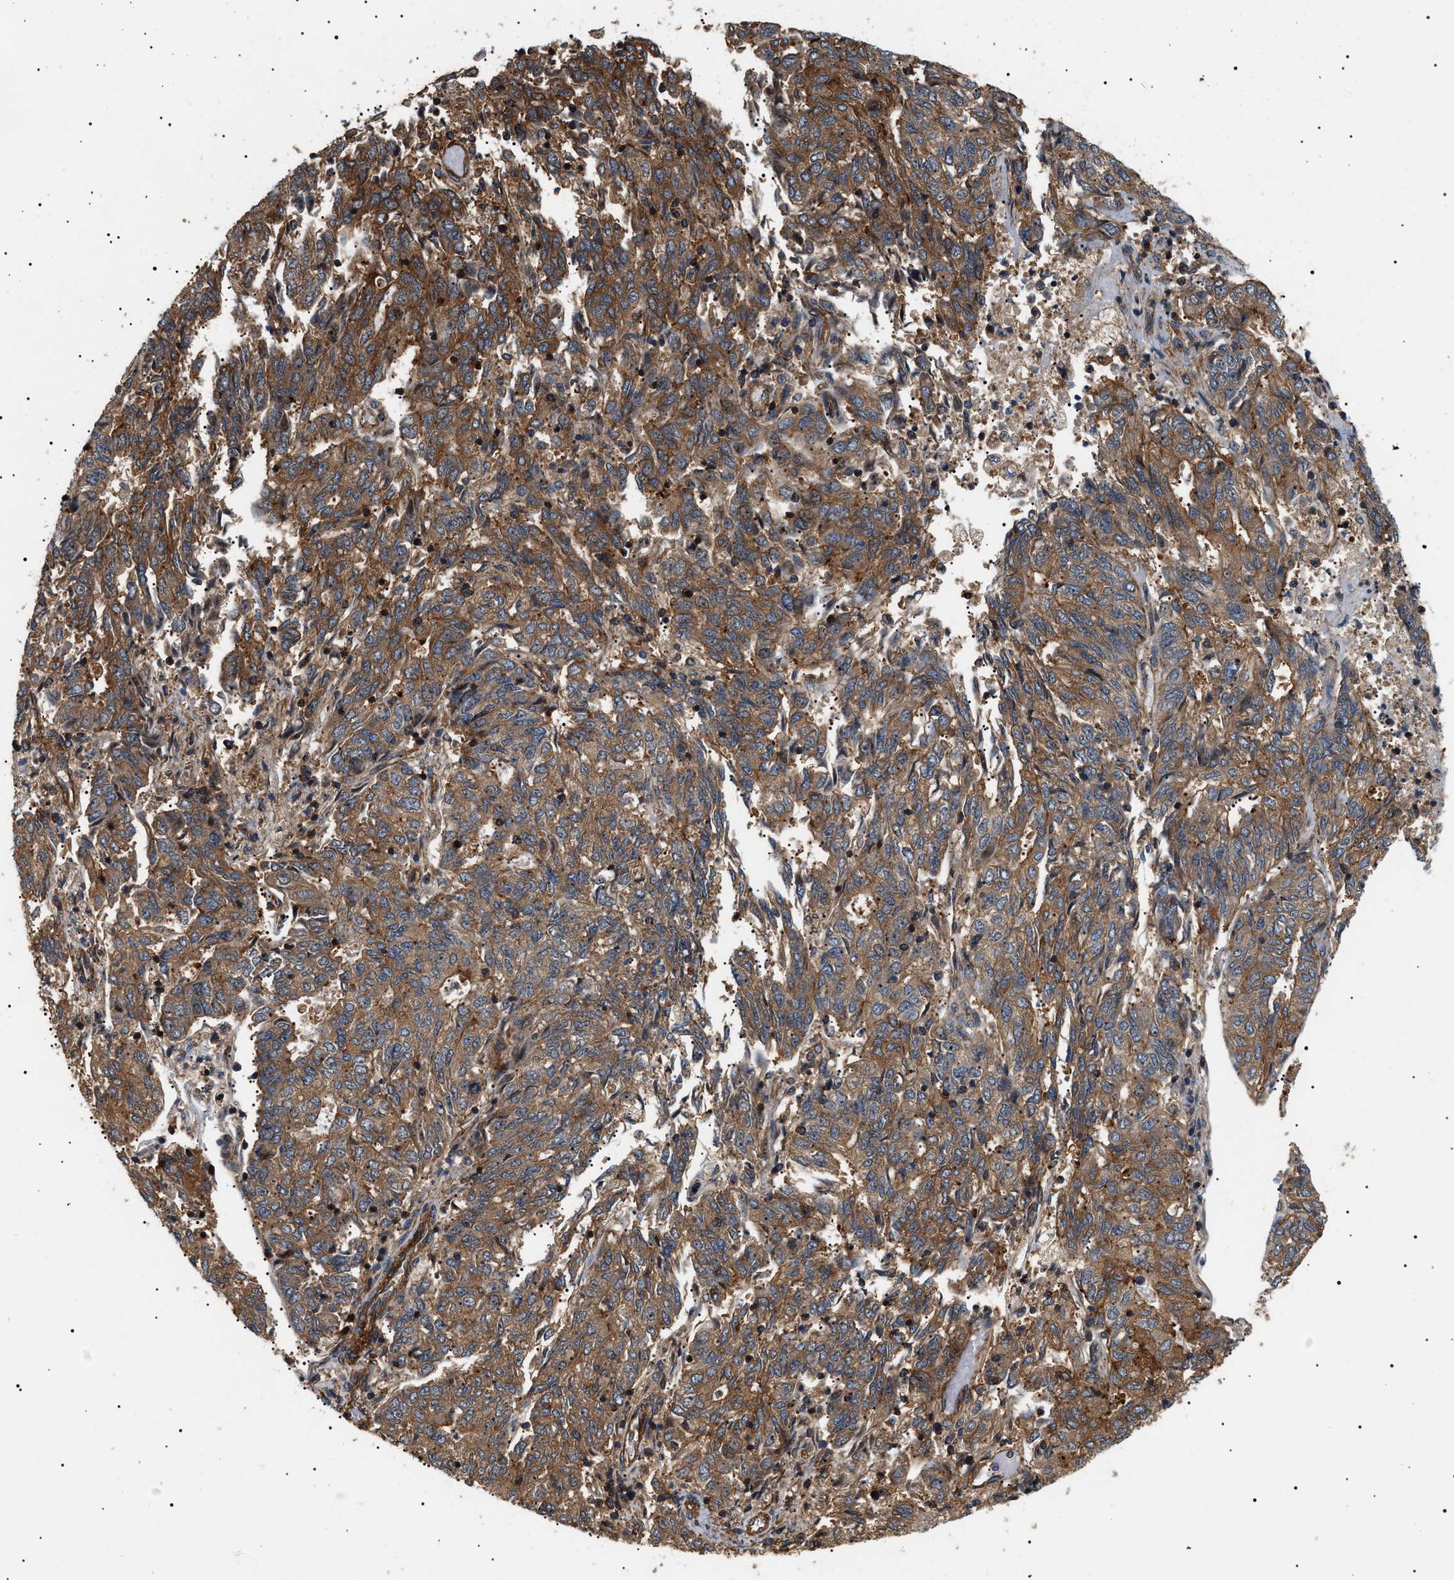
{"staining": {"intensity": "moderate", "quantity": ">75%", "location": "cytoplasmic/membranous"}, "tissue": "endometrial cancer", "cell_type": "Tumor cells", "image_type": "cancer", "snomed": [{"axis": "morphology", "description": "Adenocarcinoma, NOS"}, {"axis": "topography", "description": "Endometrium"}], "caption": "Moderate cytoplasmic/membranous staining for a protein is appreciated in about >75% of tumor cells of endometrial adenocarcinoma using immunohistochemistry (IHC).", "gene": "SH3GLB2", "patient": {"sex": "female", "age": 80}}